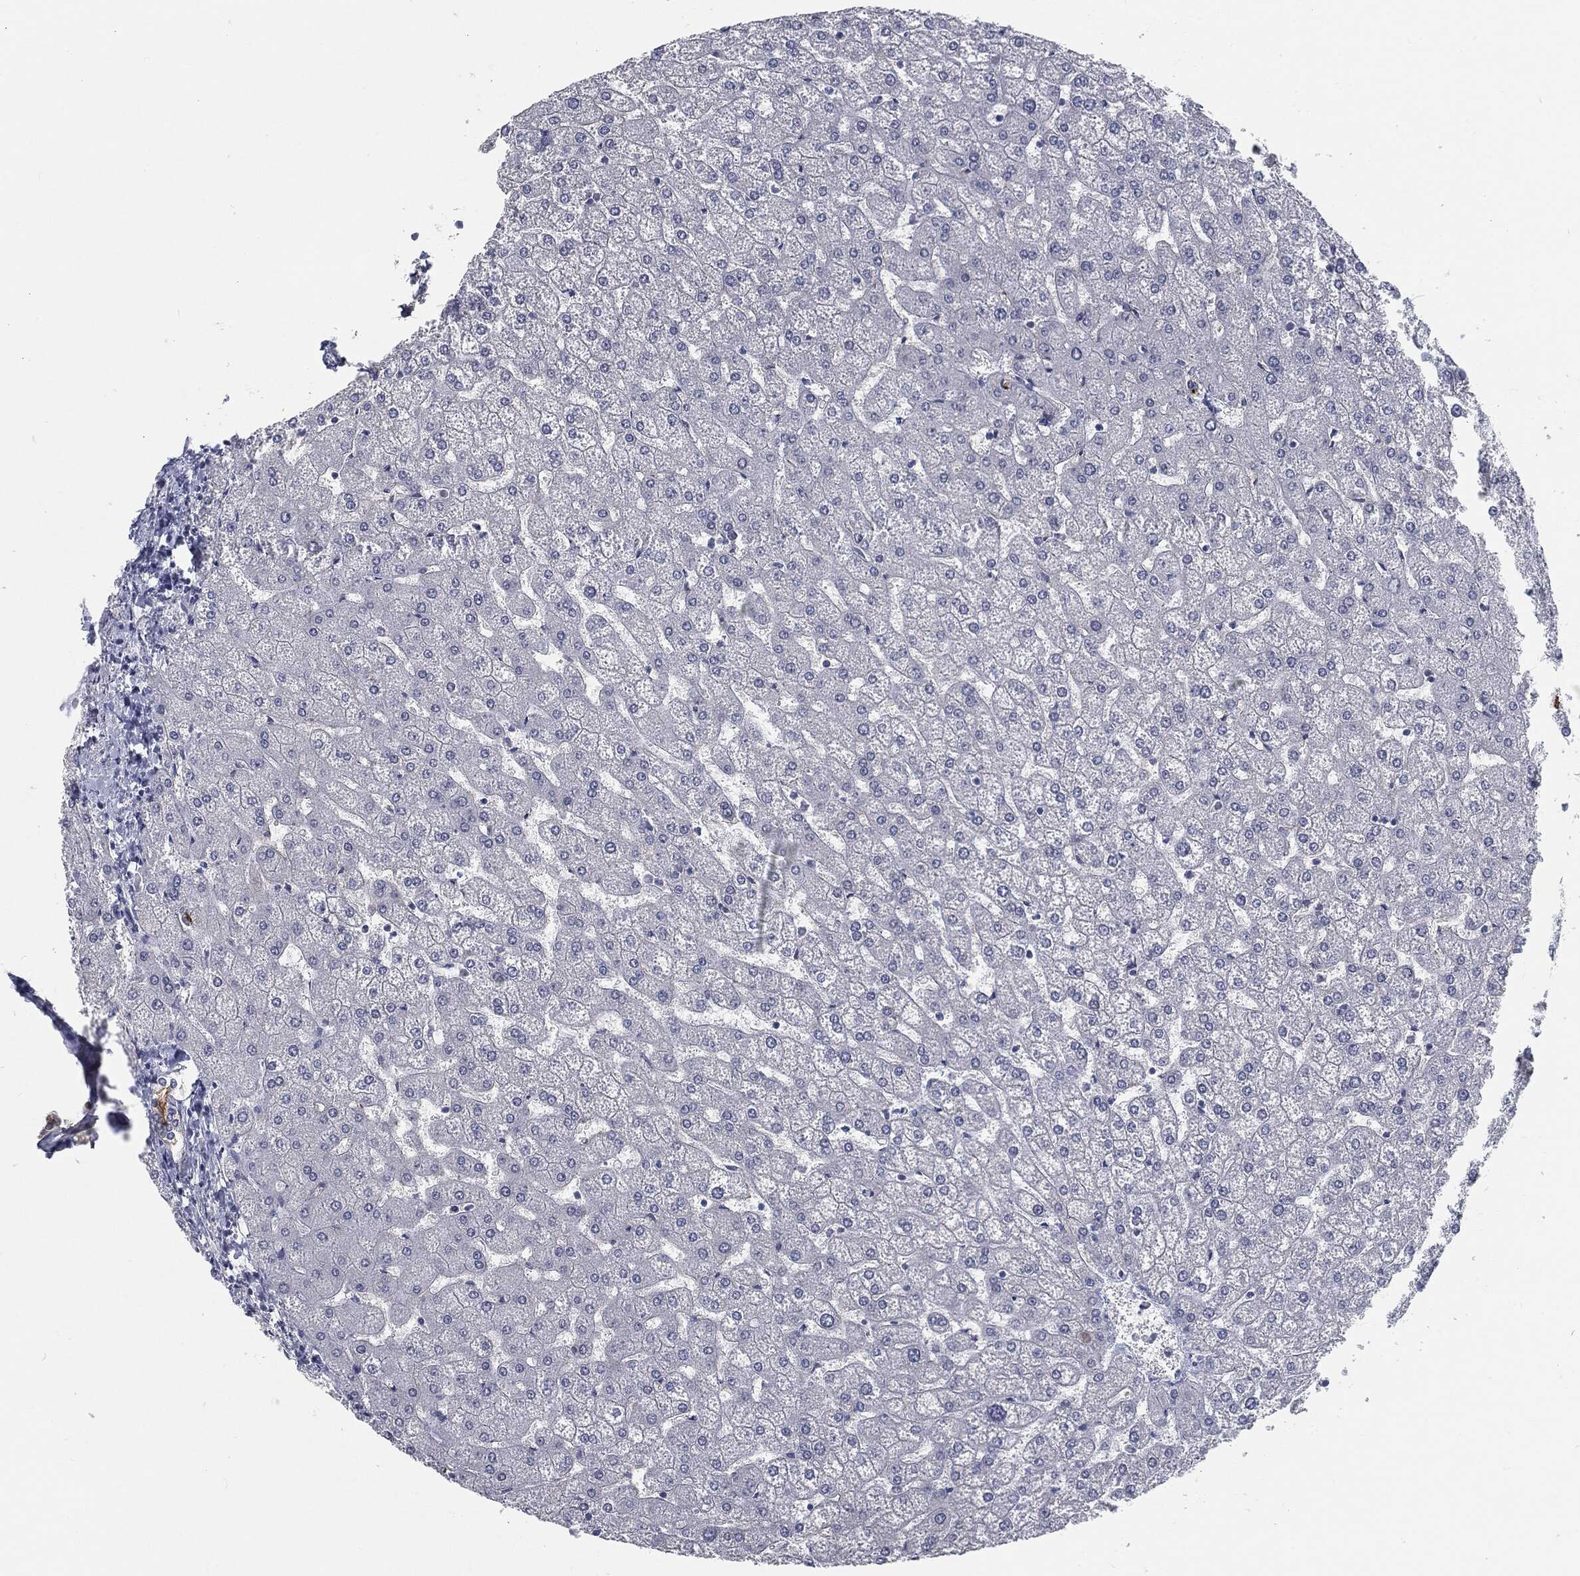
{"staining": {"intensity": "strong", "quantity": ">75%", "location": "cytoplasmic/membranous"}, "tissue": "liver", "cell_type": "Cholangiocytes", "image_type": "normal", "snomed": [{"axis": "morphology", "description": "Normal tissue, NOS"}, {"axis": "topography", "description": "Liver"}], "caption": "Benign liver demonstrates strong cytoplasmic/membranous positivity in about >75% of cholangiocytes Immunohistochemistry stains the protein of interest in brown and the nuclei are stained blue..", "gene": "PROM1", "patient": {"sex": "female", "age": 32}}